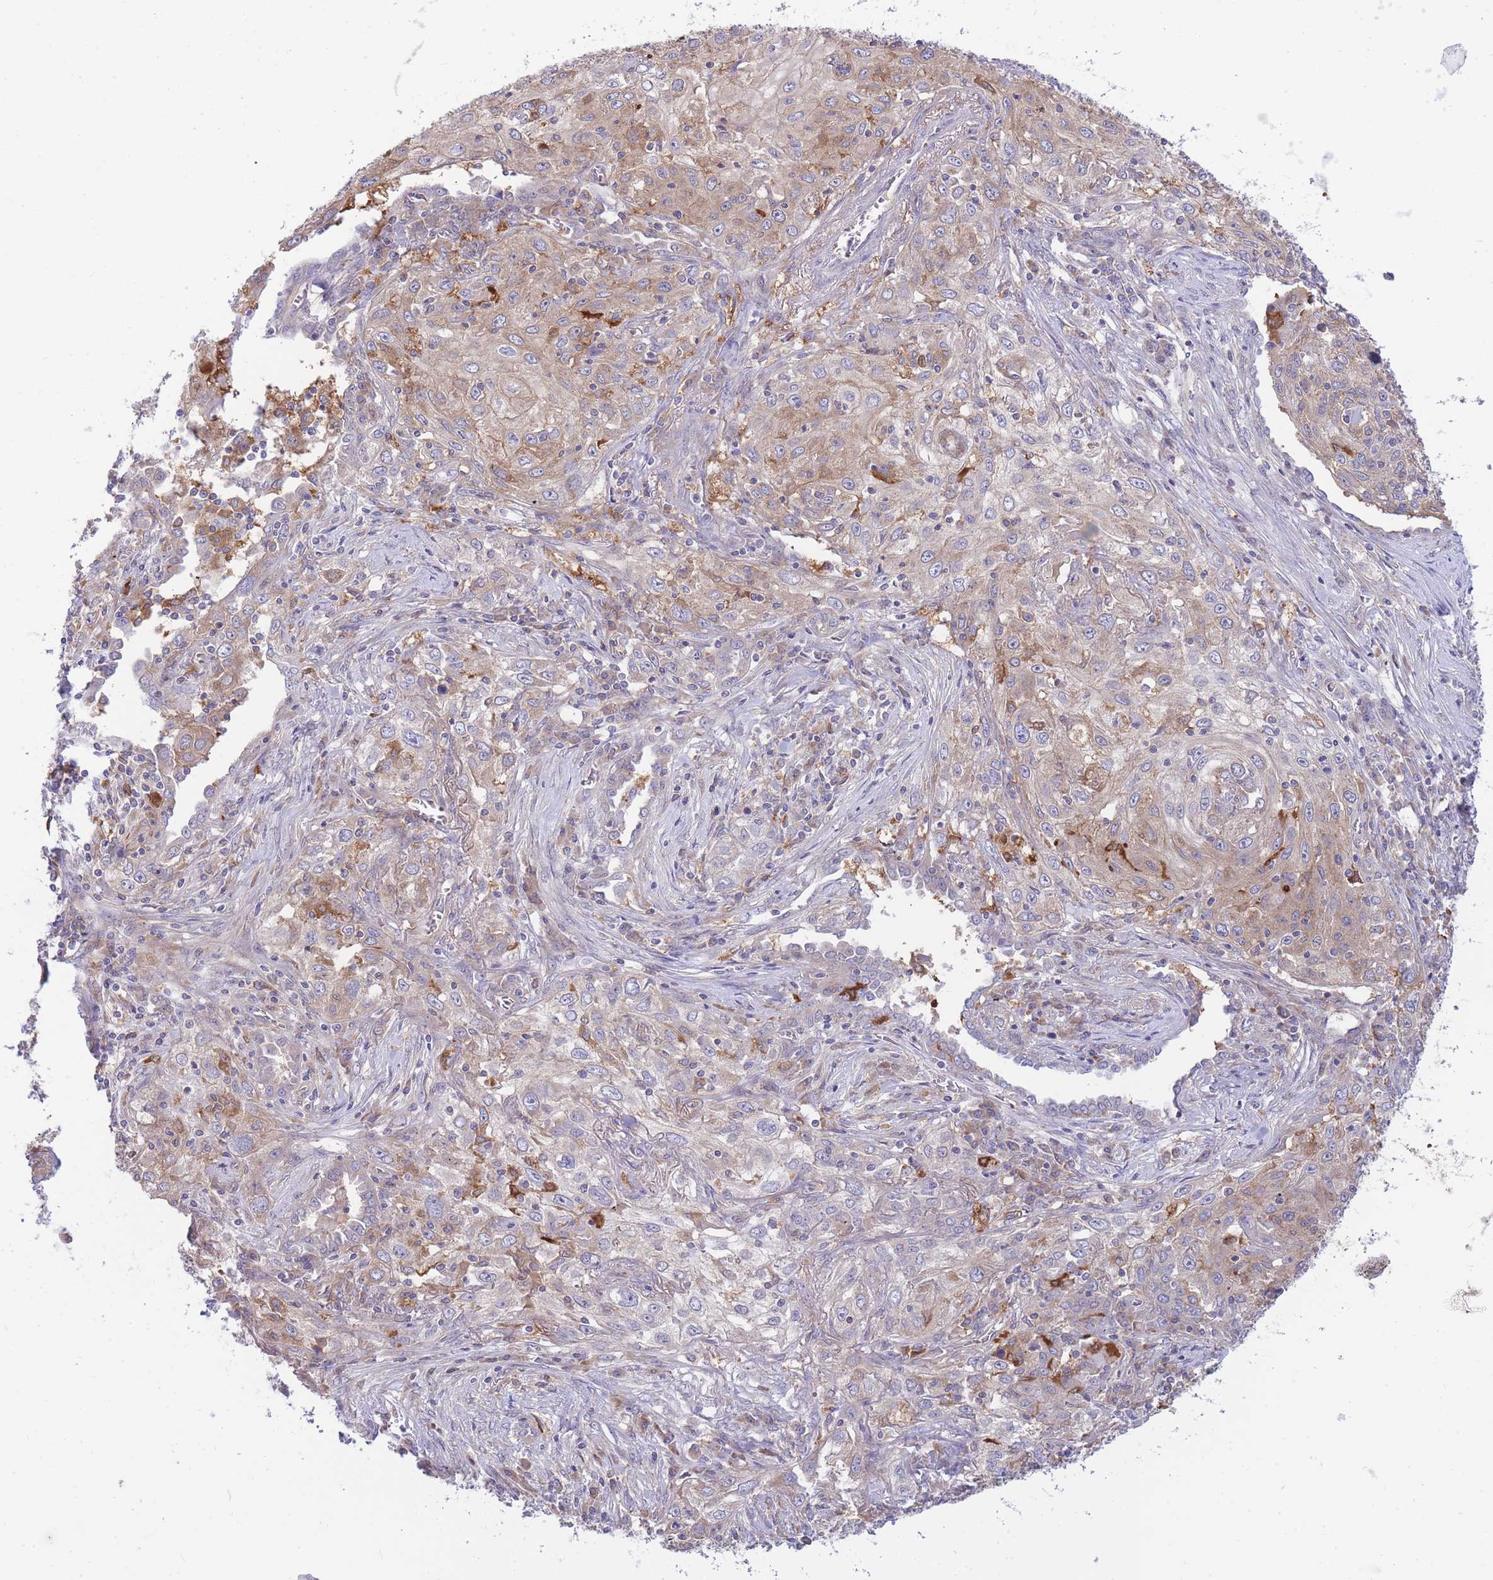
{"staining": {"intensity": "weak", "quantity": "25%-75%", "location": "cytoplasmic/membranous"}, "tissue": "lung cancer", "cell_type": "Tumor cells", "image_type": "cancer", "snomed": [{"axis": "morphology", "description": "Squamous cell carcinoma, NOS"}, {"axis": "topography", "description": "Lung"}], "caption": "Lung cancer was stained to show a protein in brown. There is low levels of weak cytoplasmic/membranous expression in approximately 25%-75% of tumor cells. (brown staining indicates protein expression, while blue staining denotes nuclei).", "gene": "NAMPT", "patient": {"sex": "female", "age": 69}}